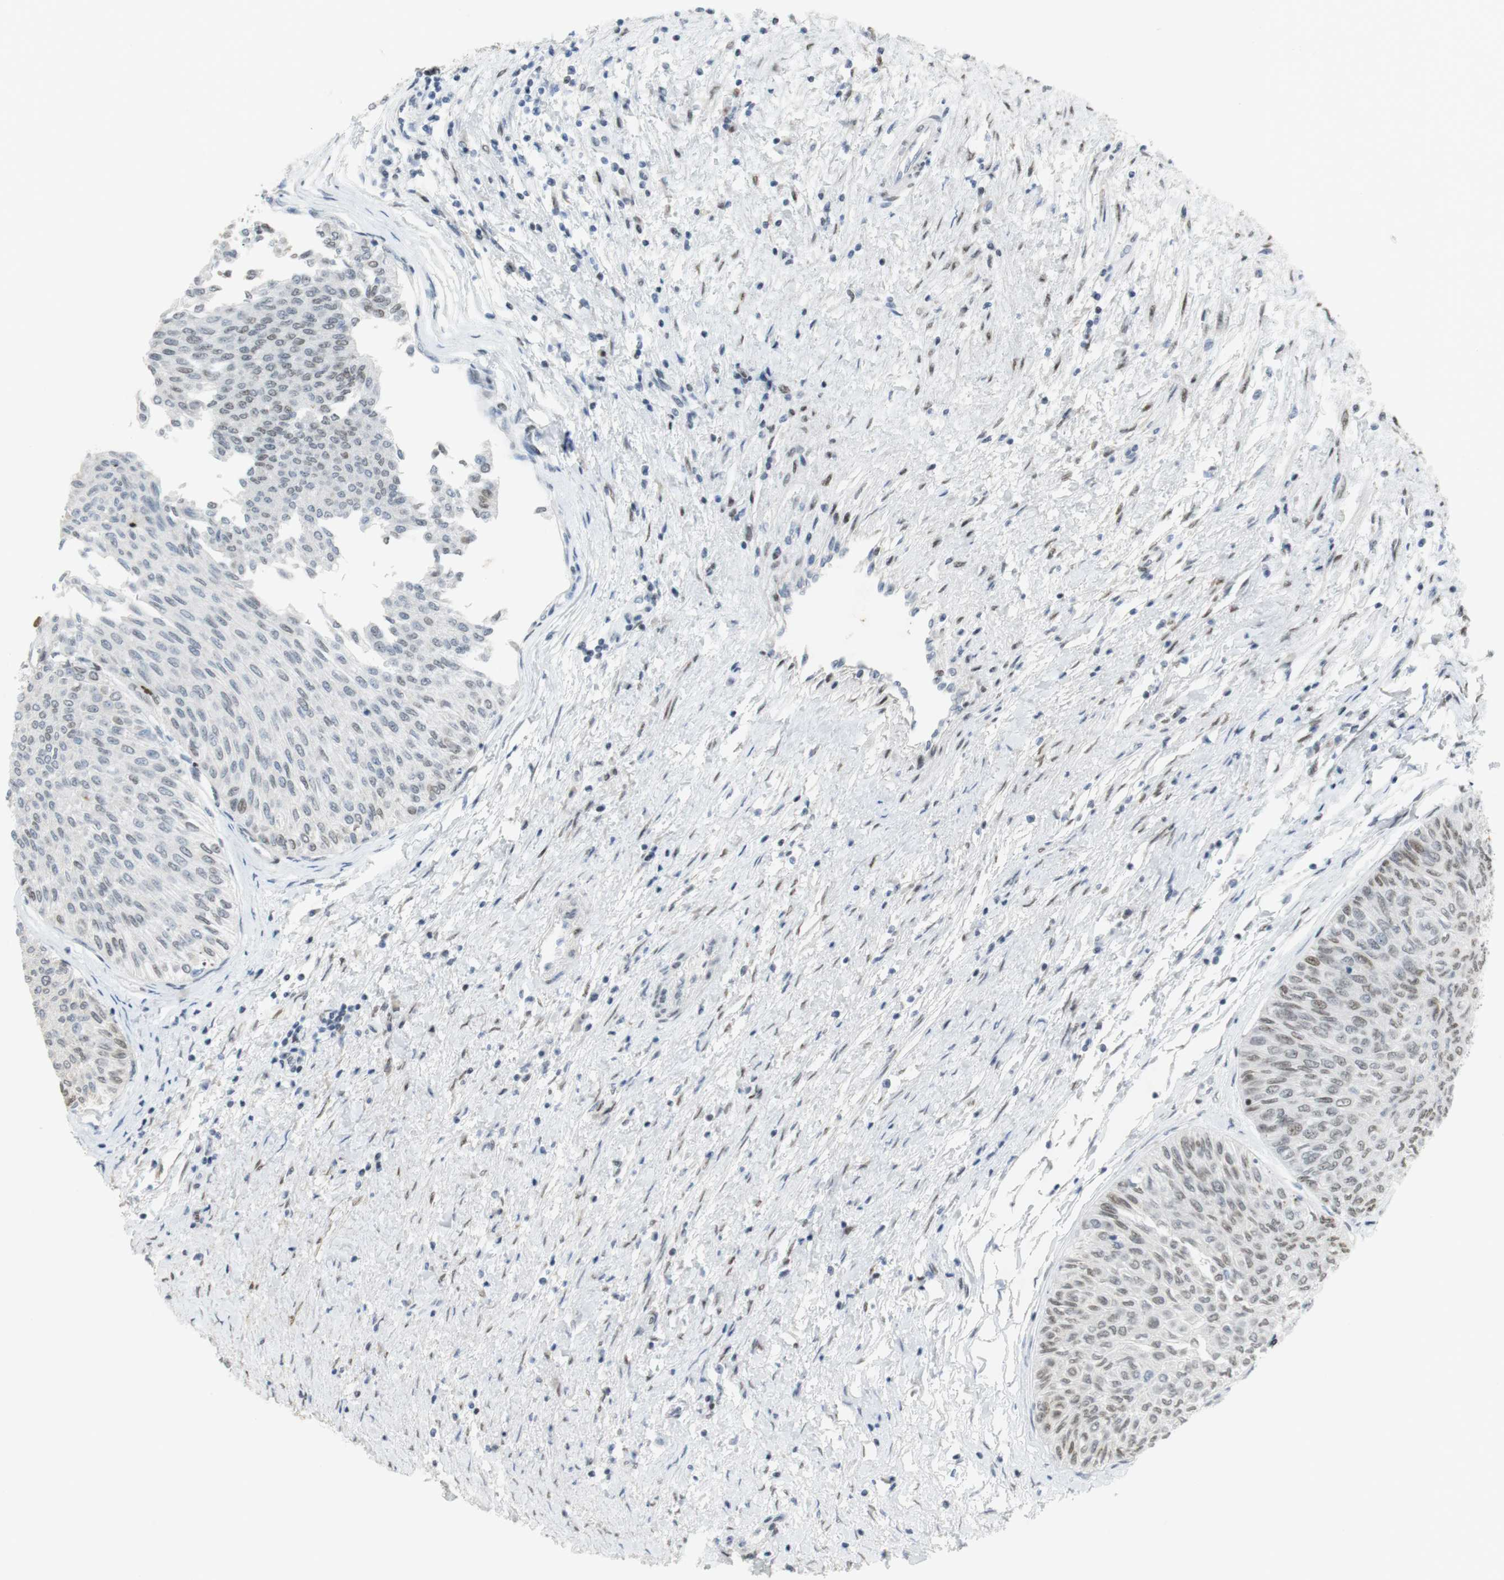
{"staining": {"intensity": "weak", "quantity": "25%-75%", "location": "nuclear"}, "tissue": "urothelial cancer", "cell_type": "Tumor cells", "image_type": "cancer", "snomed": [{"axis": "morphology", "description": "Urothelial carcinoma, Low grade"}, {"axis": "topography", "description": "Urinary bladder"}], "caption": "Immunohistochemistry micrograph of neoplastic tissue: urothelial cancer stained using IHC demonstrates low levels of weak protein expression localized specifically in the nuclear of tumor cells, appearing as a nuclear brown color.", "gene": "BMI1", "patient": {"sex": "male", "age": 78}}